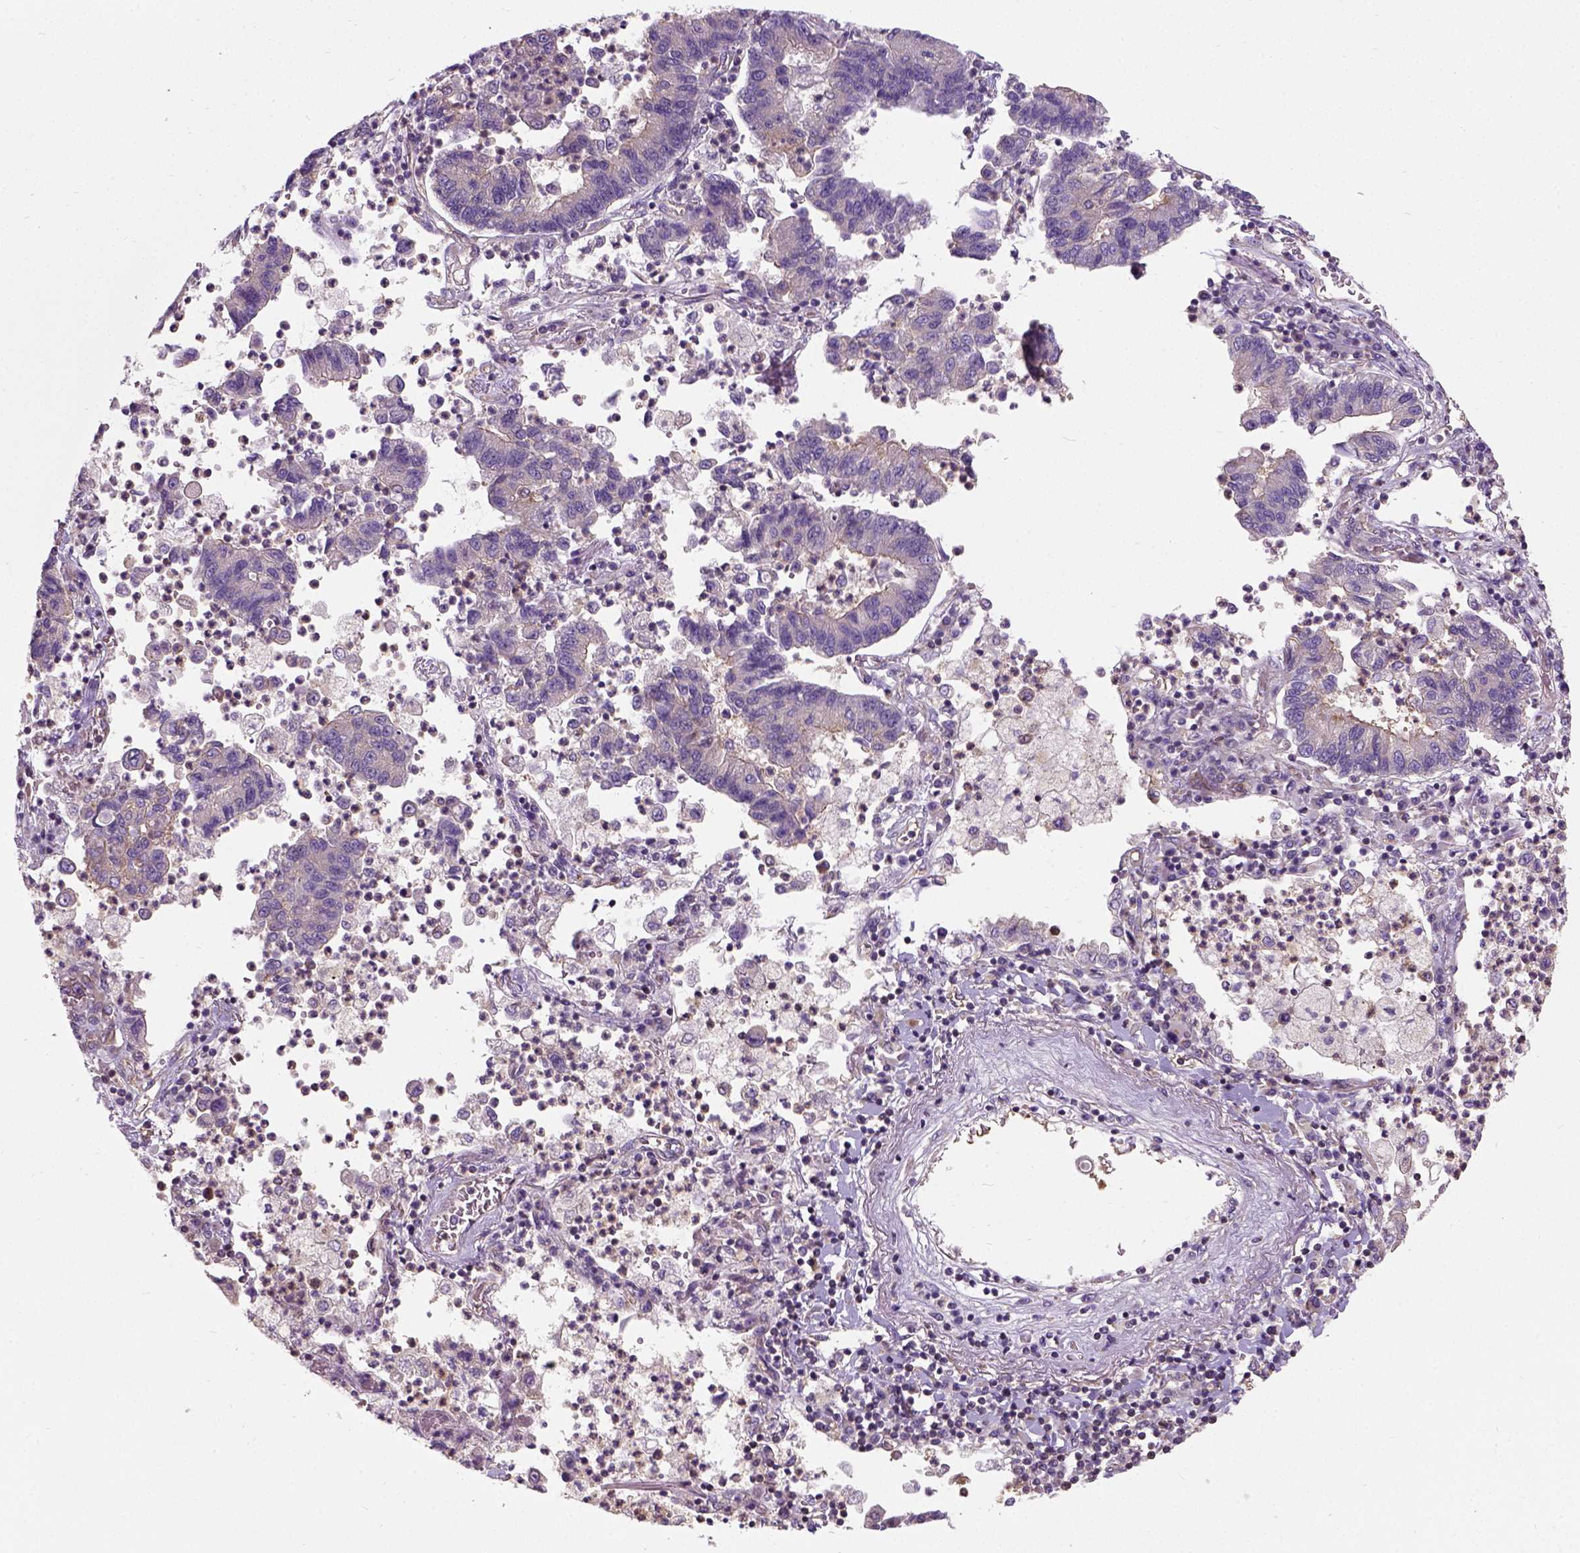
{"staining": {"intensity": "weak", "quantity": ">75%", "location": "cytoplasmic/membranous"}, "tissue": "lung cancer", "cell_type": "Tumor cells", "image_type": "cancer", "snomed": [{"axis": "morphology", "description": "Adenocarcinoma, NOS"}, {"axis": "topography", "description": "Lung"}], "caption": "Protein staining of adenocarcinoma (lung) tissue displays weak cytoplasmic/membranous positivity in about >75% of tumor cells. The protein is stained brown, and the nuclei are stained in blue (DAB (3,3'-diaminobenzidine) IHC with brightfield microscopy, high magnification).", "gene": "CRACR2A", "patient": {"sex": "female", "age": 57}}